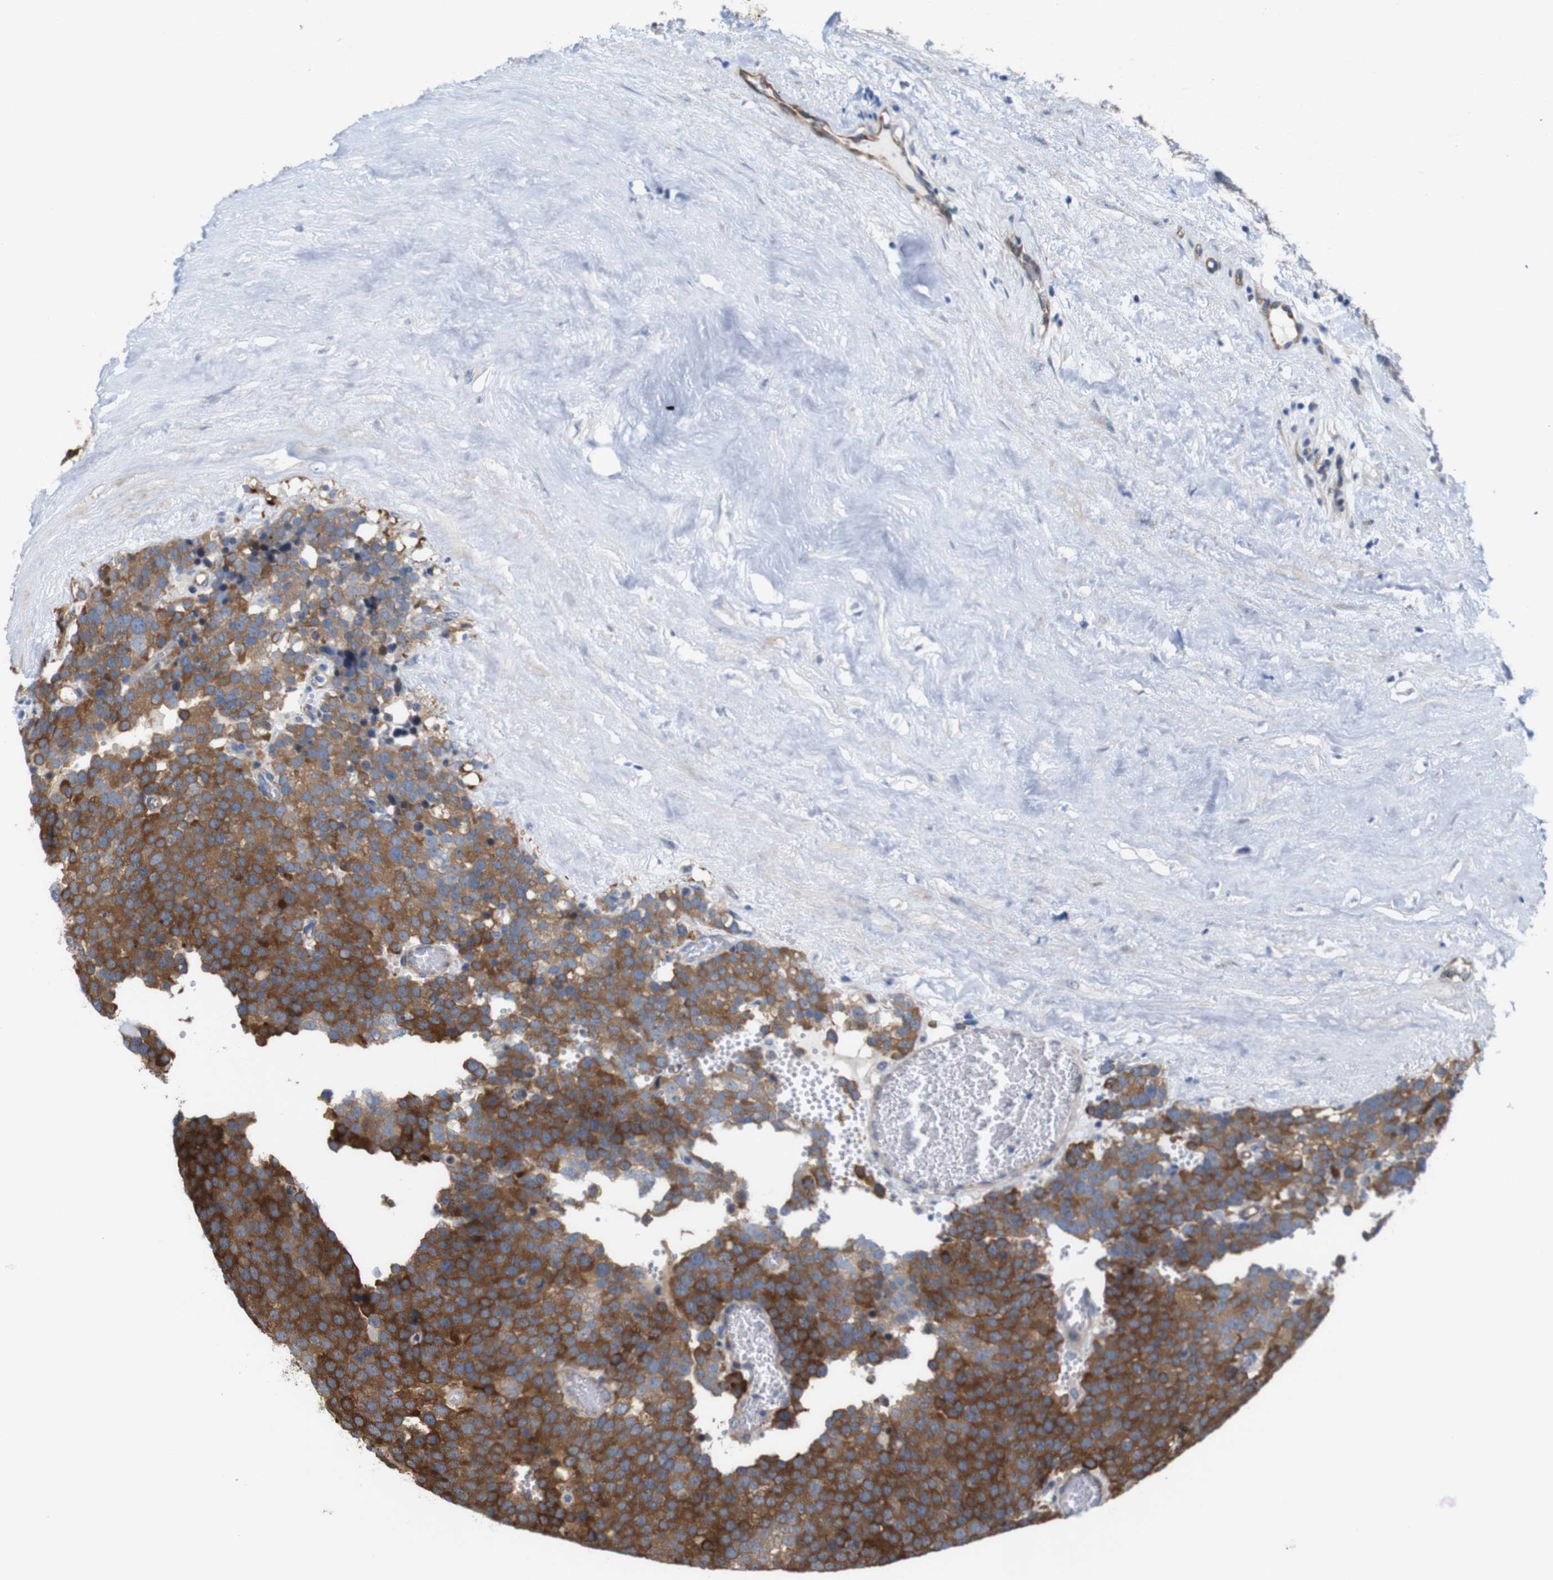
{"staining": {"intensity": "strong", "quantity": ">75%", "location": "cytoplasmic/membranous"}, "tissue": "testis cancer", "cell_type": "Tumor cells", "image_type": "cancer", "snomed": [{"axis": "morphology", "description": "Normal tissue, NOS"}, {"axis": "morphology", "description": "Seminoma, NOS"}, {"axis": "topography", "description": "Testis"}], "caption": "Human testis seminoma stained with a protein marker exhibits strong staining in tumor cells.", "gene": "JPH1", "patient": {"sex": "male", "age": 71}}